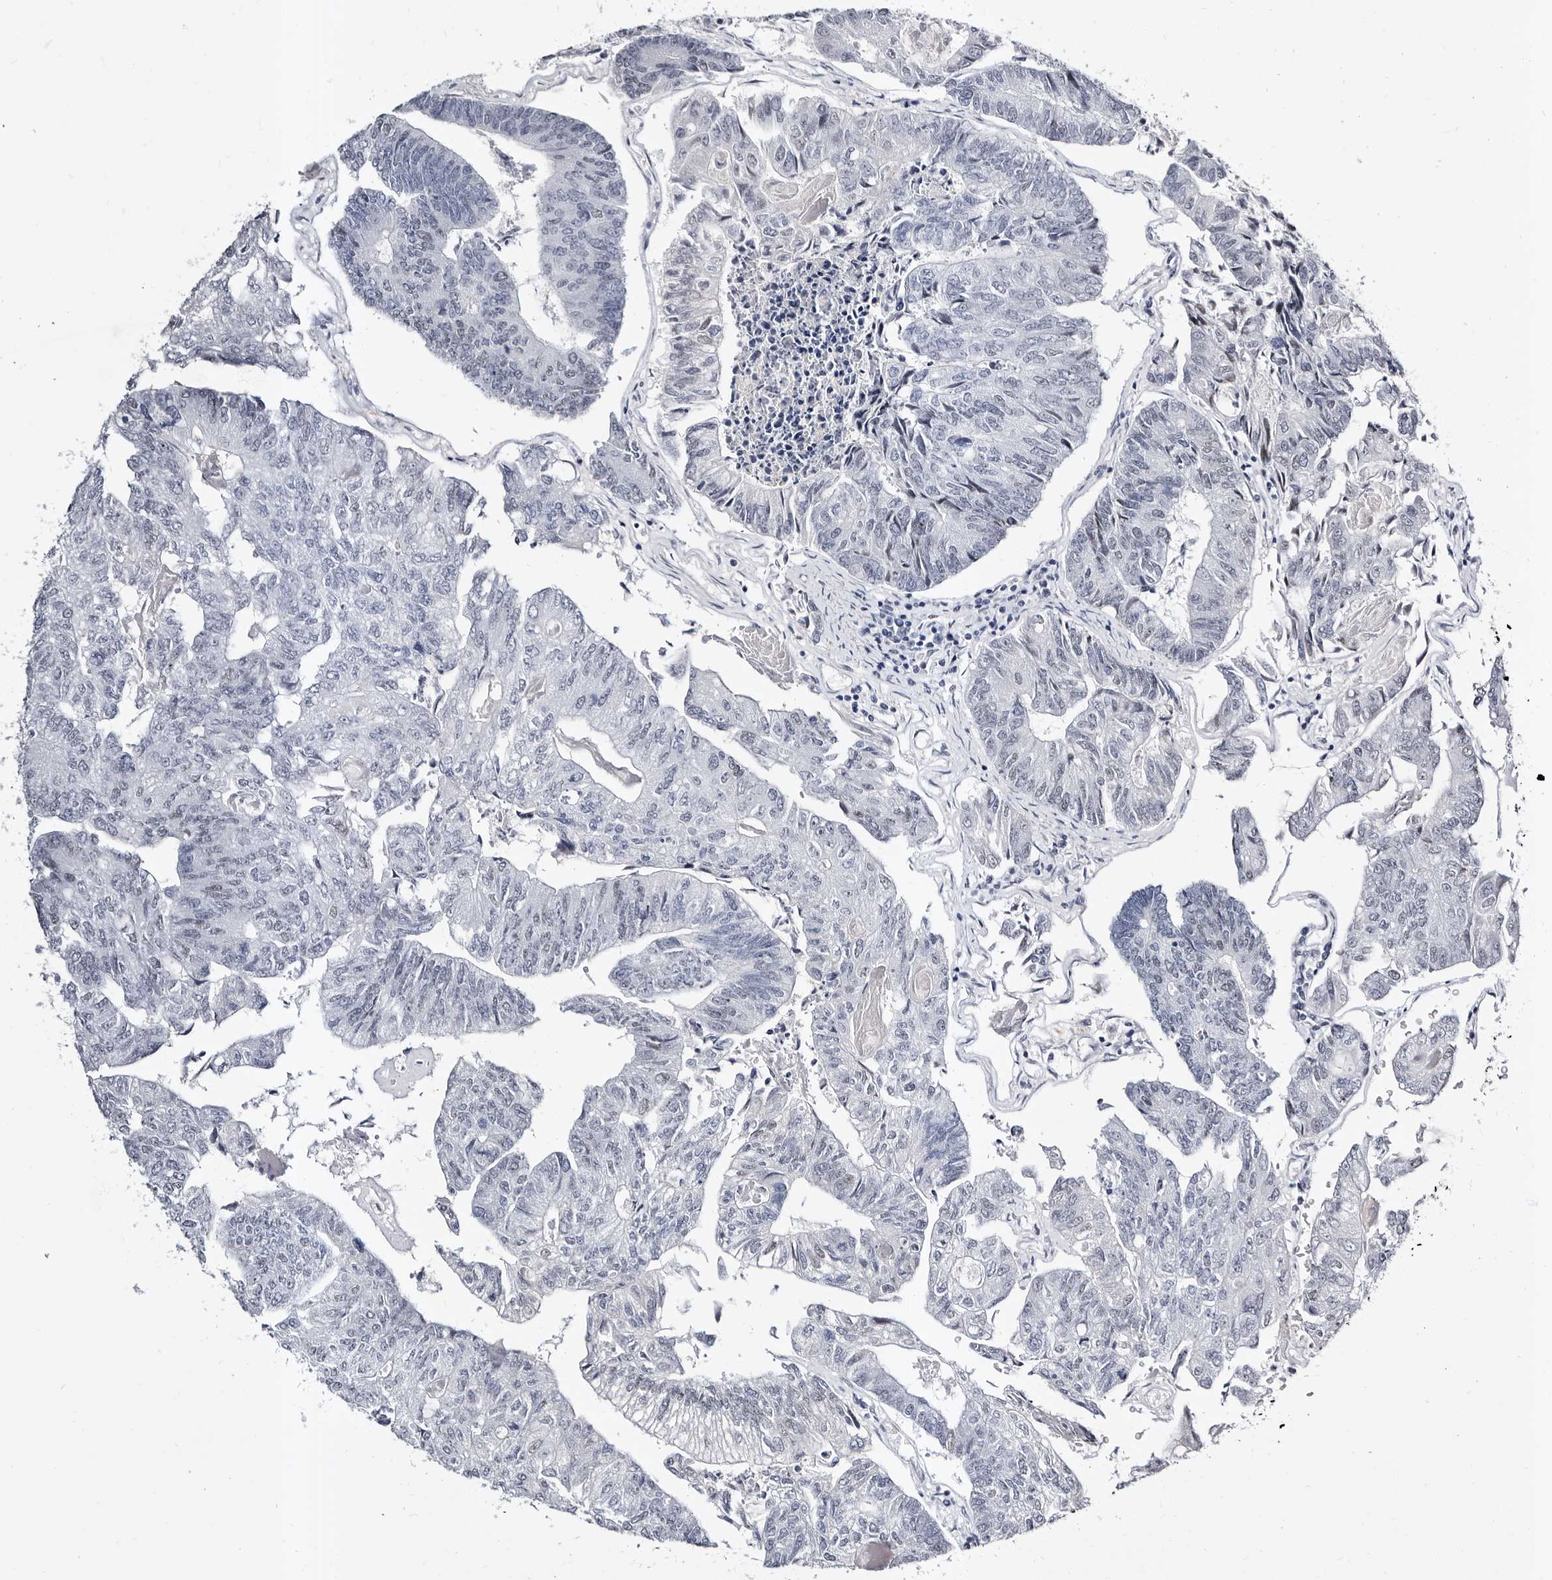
{"staining": {"intensity": "negative", "quantity": "none", "location": "none"}, "tissue": "colorectal cancer", "cell_type": "Tumor cells", "image_type": "cancer", "snomed": [{"axis": "morphology", "description": "Adenocarcinoma, NOS"}, {"axis": "topography", "description": "Colon"}], "caption": "IHC of human colorectal cancer shows no staining in tumor cells. (DAB immunohistochemistry with hematoxylin counter stain).", "gene": "ZNF326", "patient": {"sex": "female", "age": 67}}